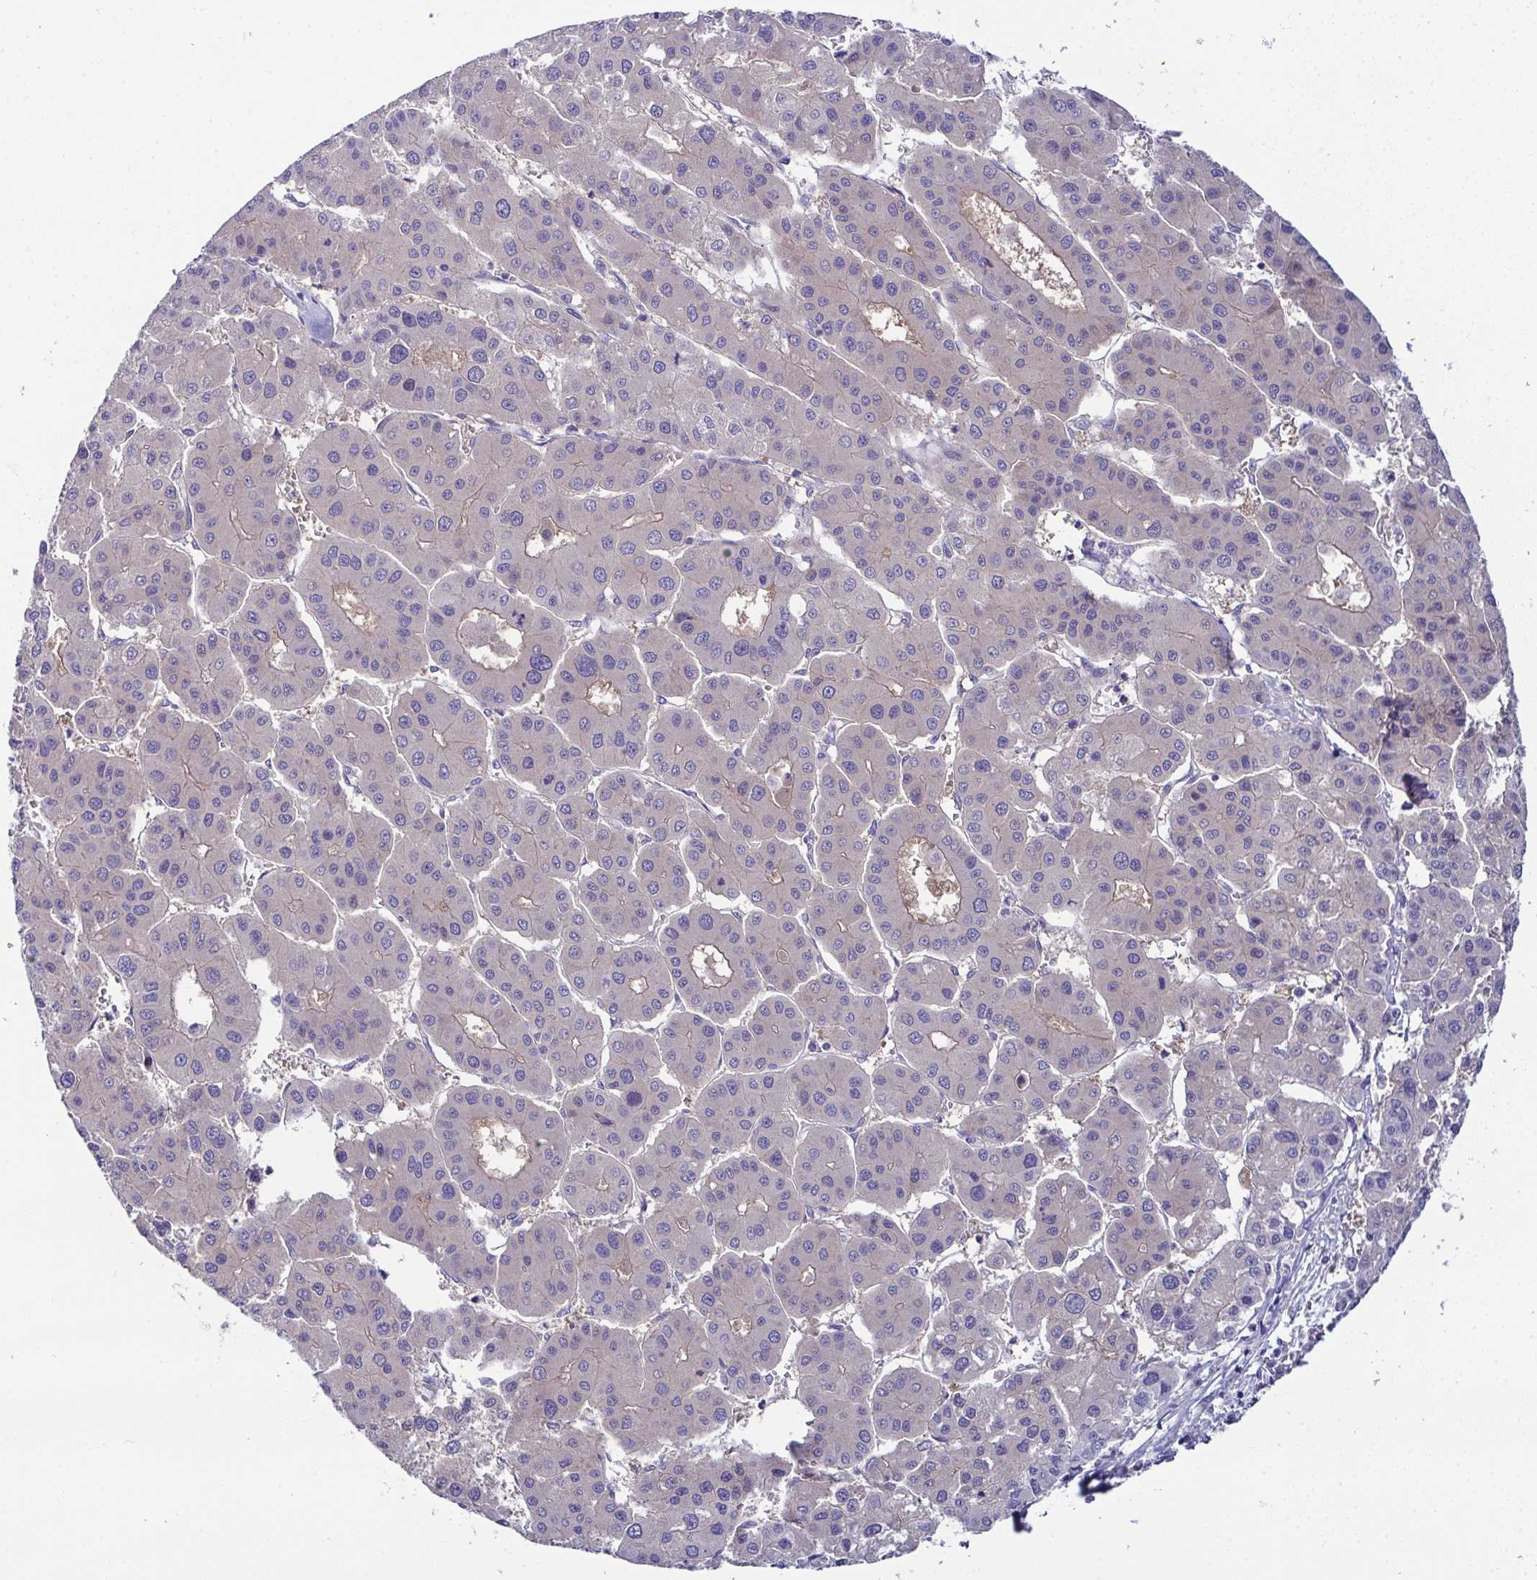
{"staining": {"intensity": "weak", "quantity": "<25%", "location": "cytoplasmic/membranous"}, "tissue": "liver cancer", "cell_type": "Tumor cells", "image_type": "cancer", "snomed": [{"axis": "morphology", "description": "Carcinoma, Hepatocellular, NOS"}, {"axis": "topography", "description": "Liver"}], "caption": "Immunohistochemistry (IHC) histopathology image of neoplastic tissue: human liver hepatocellular carcinoma stained with DAB demonstrates no significant protein expression in tumor cells.", "gene": "CFAP97D1", "patient": {"sex": "male", "age": 73}}